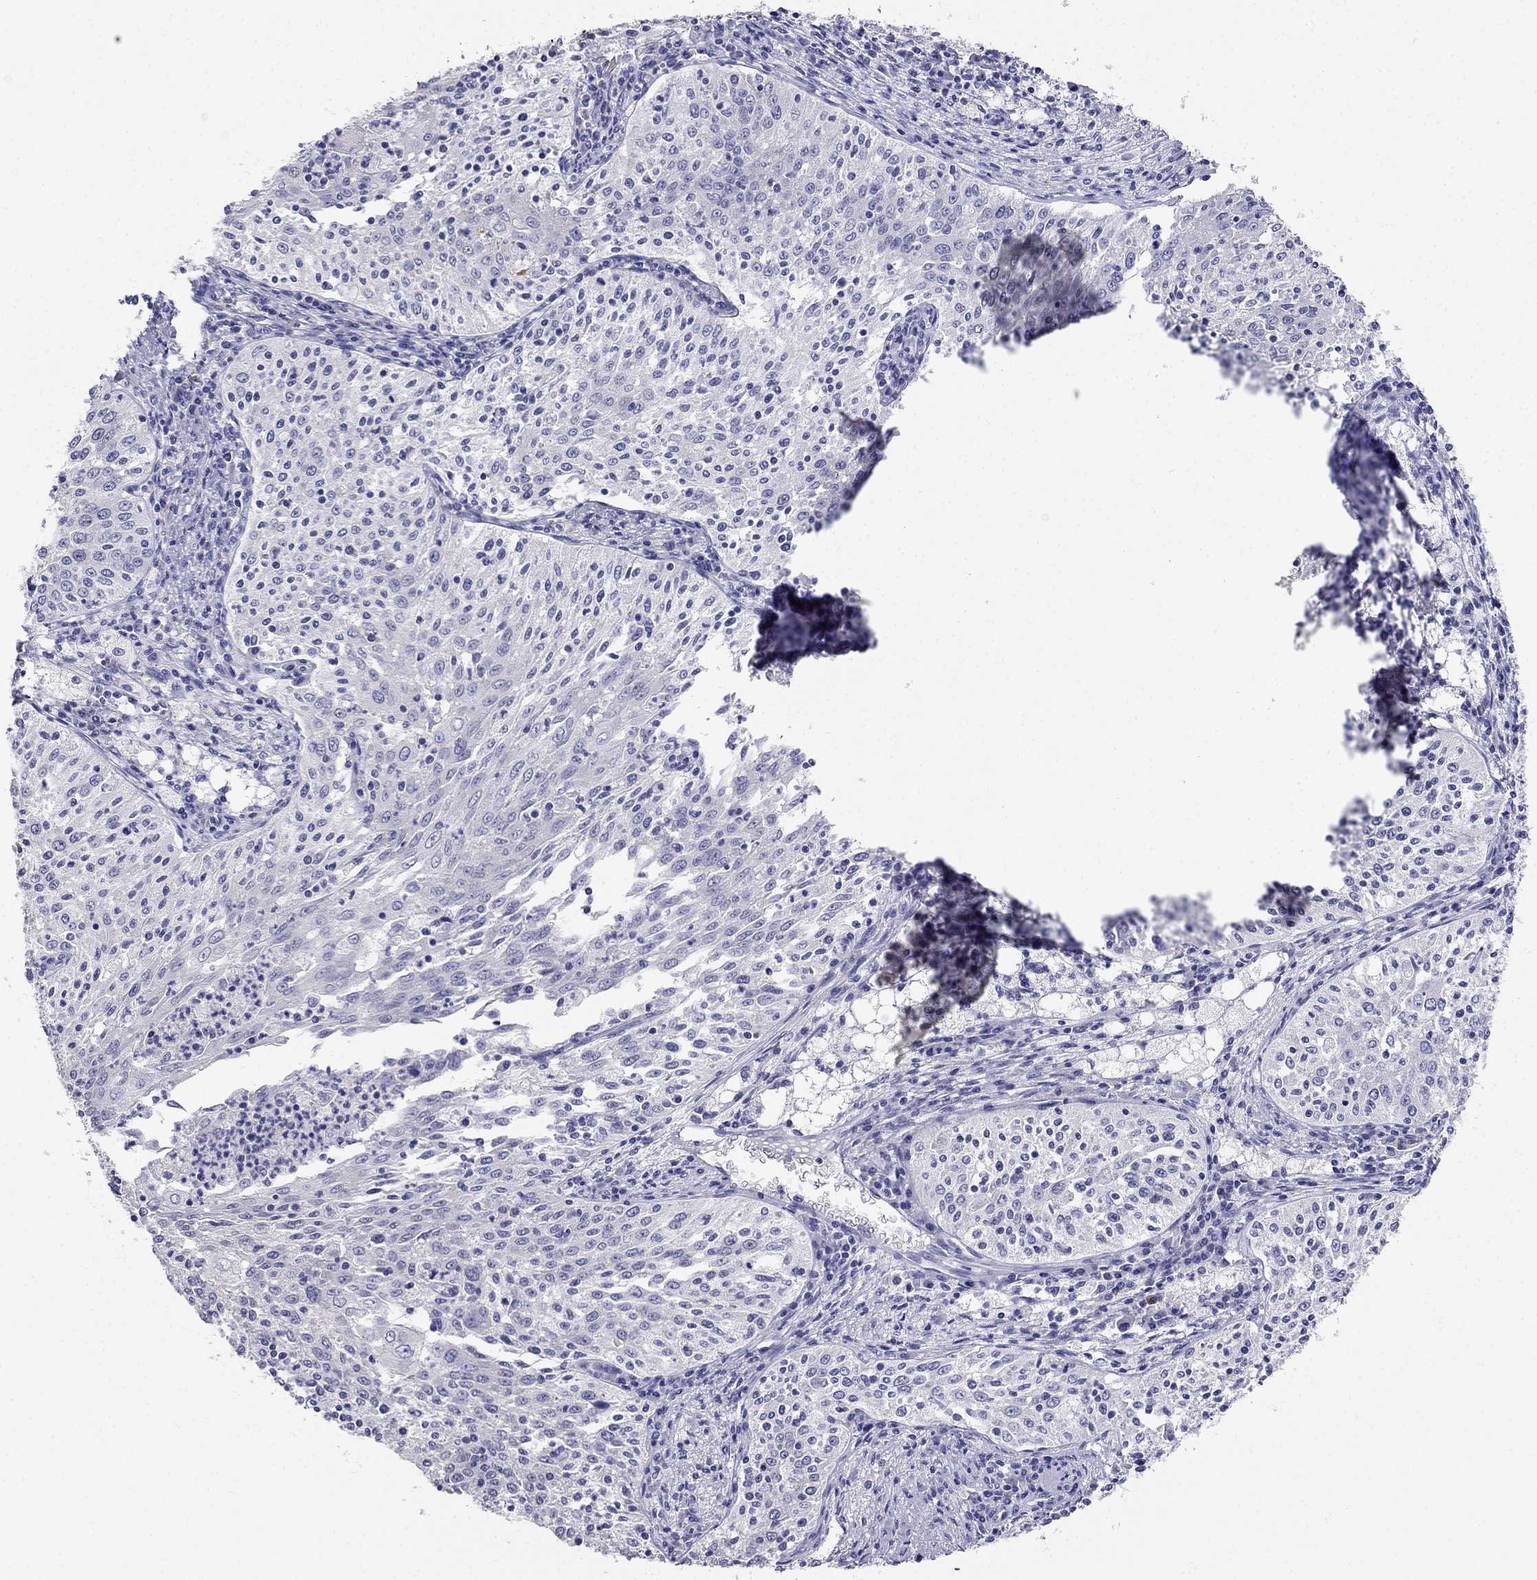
{"staining": {"intensity": "negative", "quantity": "none", "location": "none"}, "tissue": "cervical cancer", "cell_type": "Tumor cells", "image_type": "cancer", "snomed": [{"axis": "morphology", "description": "Squamous cell carcinoma, NOS"}, {"axis": "topography", "description": "Cervix"}], "caption": "An image of cervical squamous cell carcinoma stained for a protein reveals no brown staining in tumor cells. (Brightfield microscopy of DAB IHC at high magnification).", "gene": "RFLNA", "patient": {"sex": "female", "age": 41}}